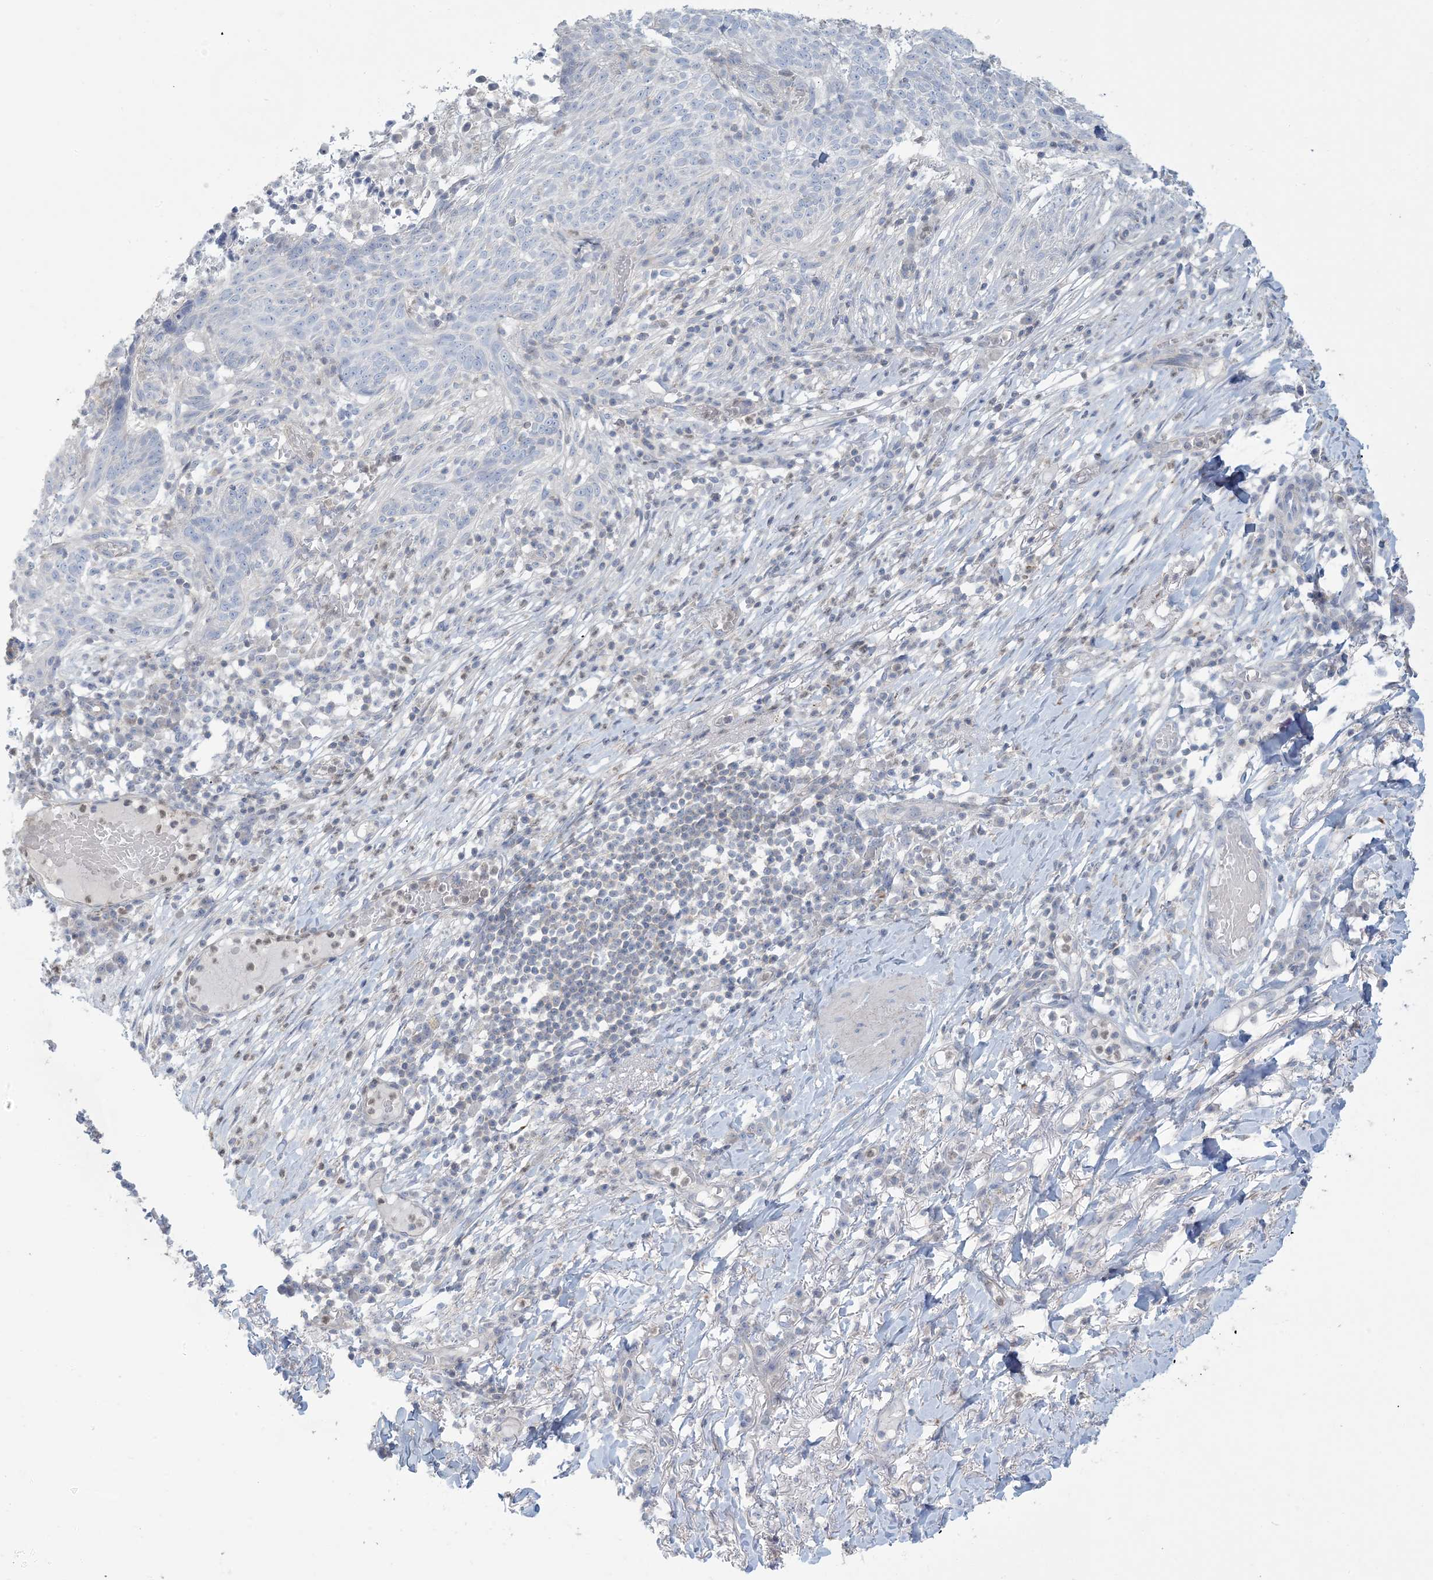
{"staining": {"intensity": "negative", "quantity": "none", "location": "none"}, "tissue": "skin cancer", "cell_type": "Tumor cells", "image_type": "cancer", "snomed": [{"axis": "morphology", "description": "Normal tissue, NOS"}, {"axis": "morphology", "description": "Basal cell carcinoma"}, {"axis": "topography", "description": "Skin"}], "caption": "A high-resolution image shows immunohistochemistry (IHC) staining of skin cancer, which demonstrates no significant expression in tumor cells.", "gene": "MTHFD2L", "patient": {"sex": "male", "age": 64}}